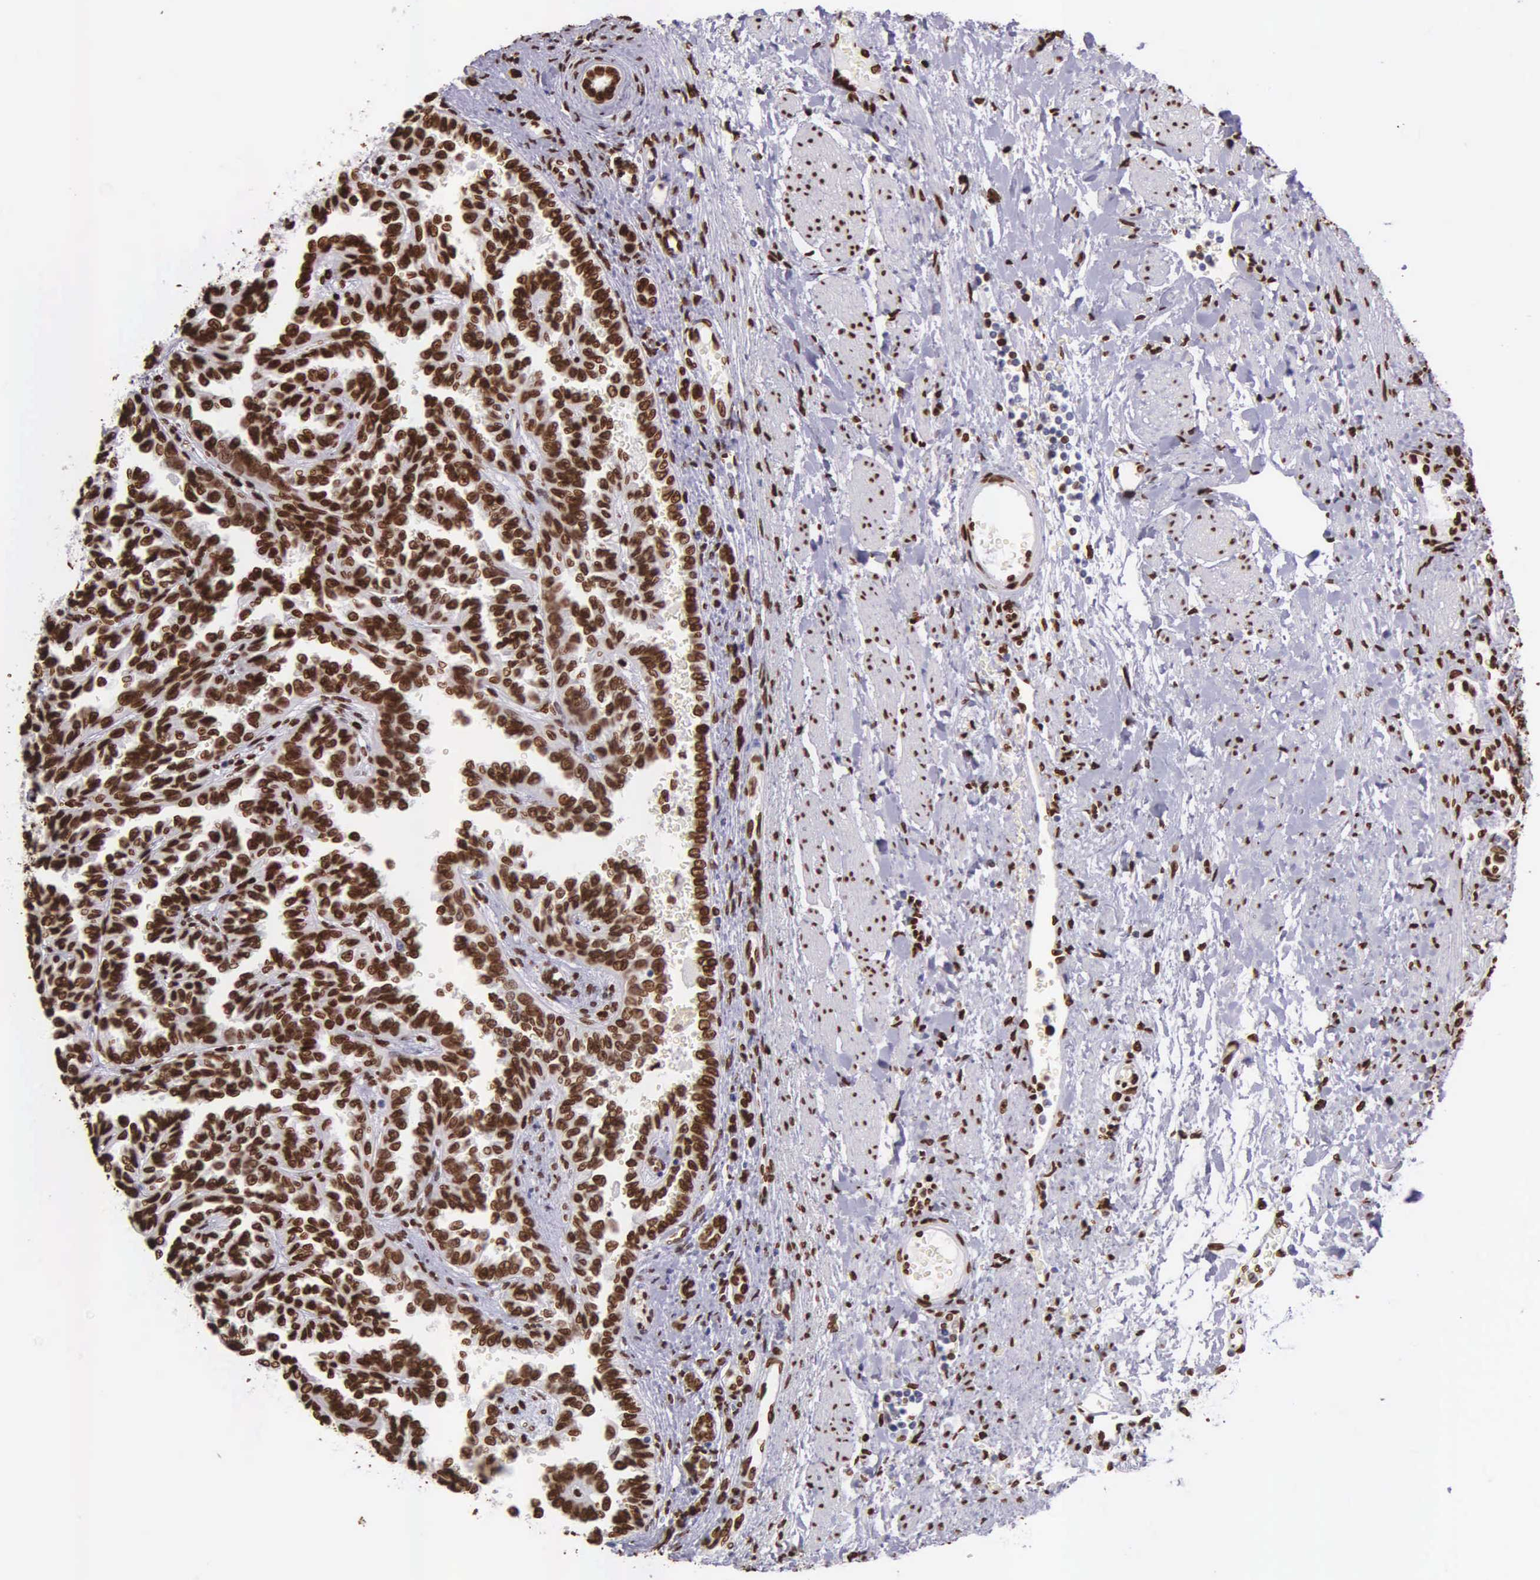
{"staining": {"intensity": "strong", "quantity": ">75%", "location": "nuclear"}, "tissue": "renal cancer", "cell_type": "Tumor cells", "image_type": "cancer", "snomed": [{"axis": "morphology", "description": "Inflammation, NOS"}, {"axis": "morphology", "description": "Adenocarcinoma, NOS"}, {"axis": "topography", "description": "Kidney"}], "caption": "Immunohistochemical staining of human adenocarcinoma (renal) shows high levels of strong nuclear positivity in approximately >75% of tumor cells.", "gene": "H1-0", "patient": {"sex": "male", "age": 68}}